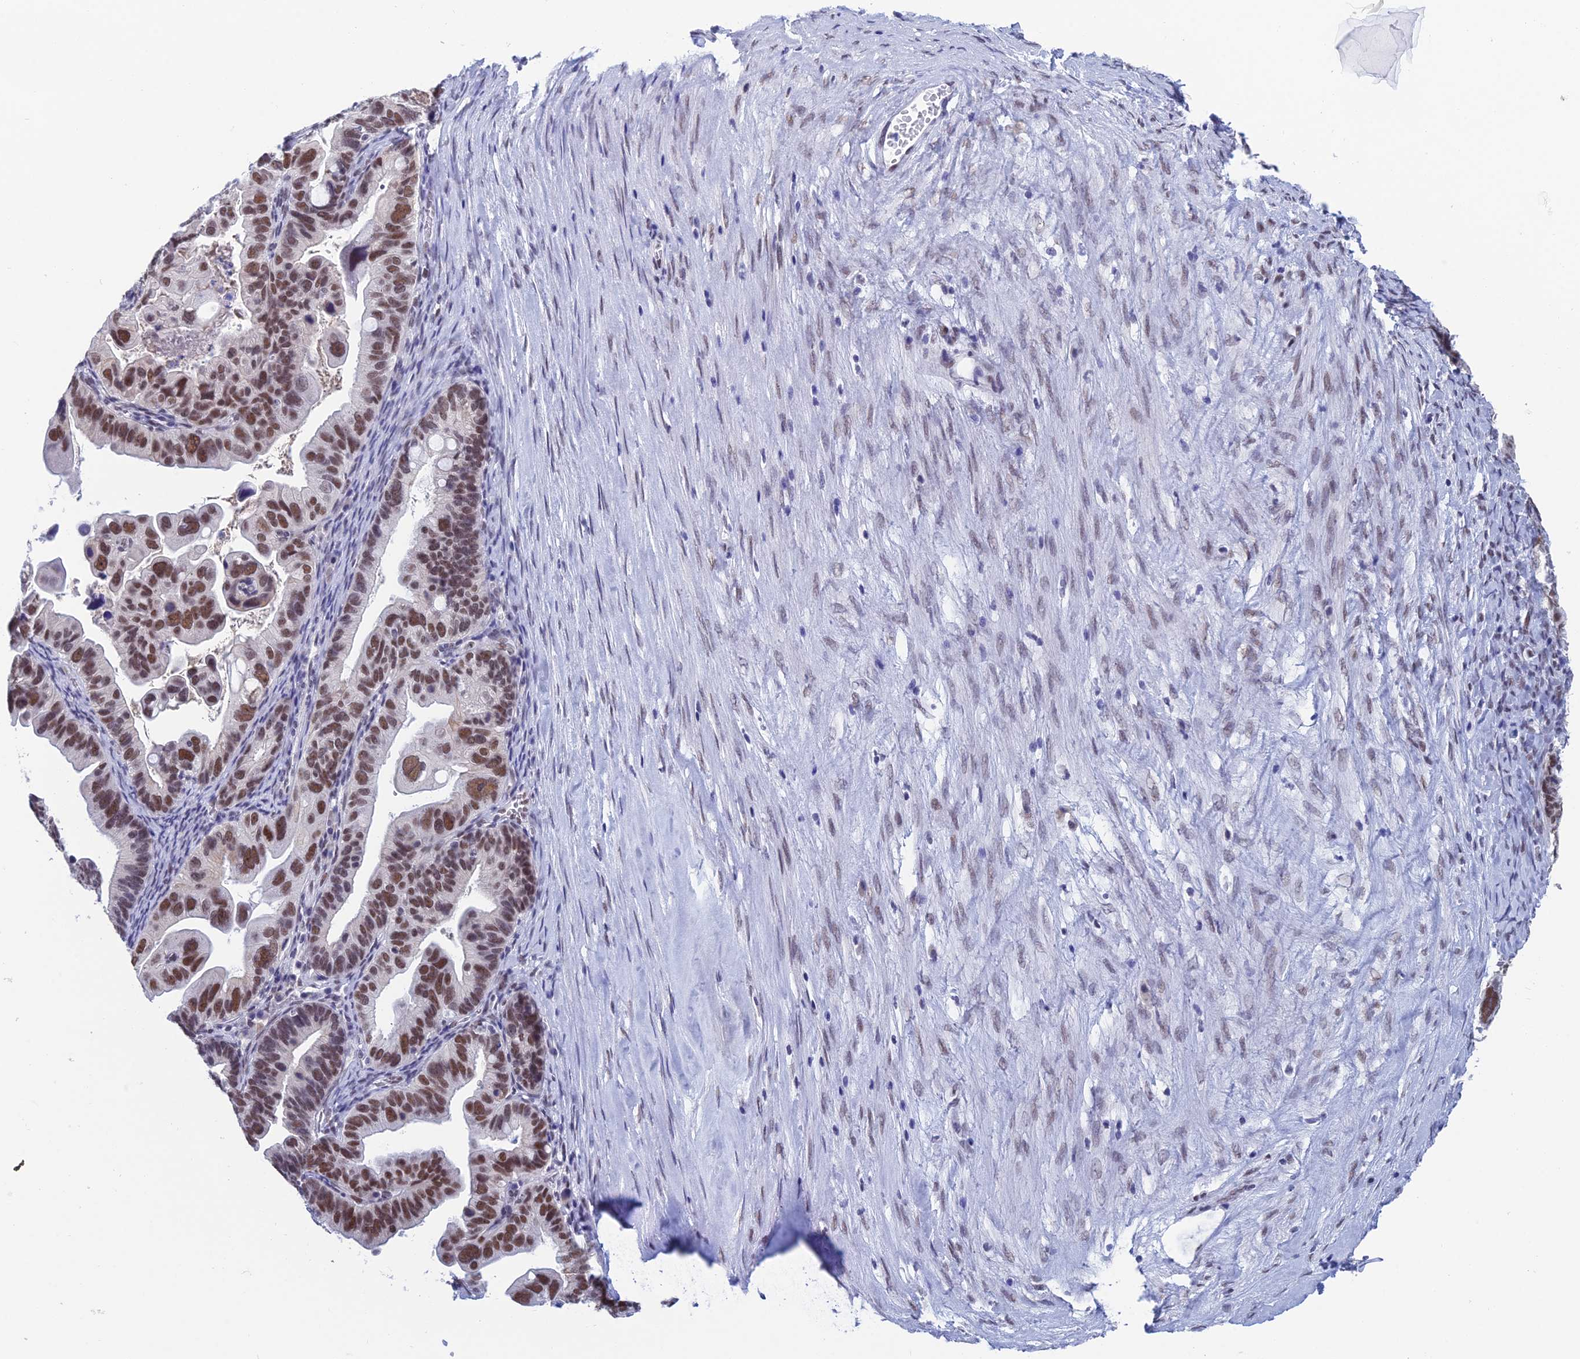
{"staining": {"intensity": "moderate", "quantity": "25%-75%", "location": "nuclear"}, "tissue": "ovarian cancer", "cell_type": "Tumor cells", "image_type": "cancer", "snomed": [{"axis": "morphology", "description": "Cystadenocarcinoma, serous, NOS"}, {"axis": "topography", "description": "Ovary"}], "caption": "This is a photomicrograph of IHC staining of serous cystadenocarcinoma (ovarian), which shows moderate expression in the nuclear of tumor cells.", "gene": "NABP2", "patient": {"sex": "female", "age": 56}}